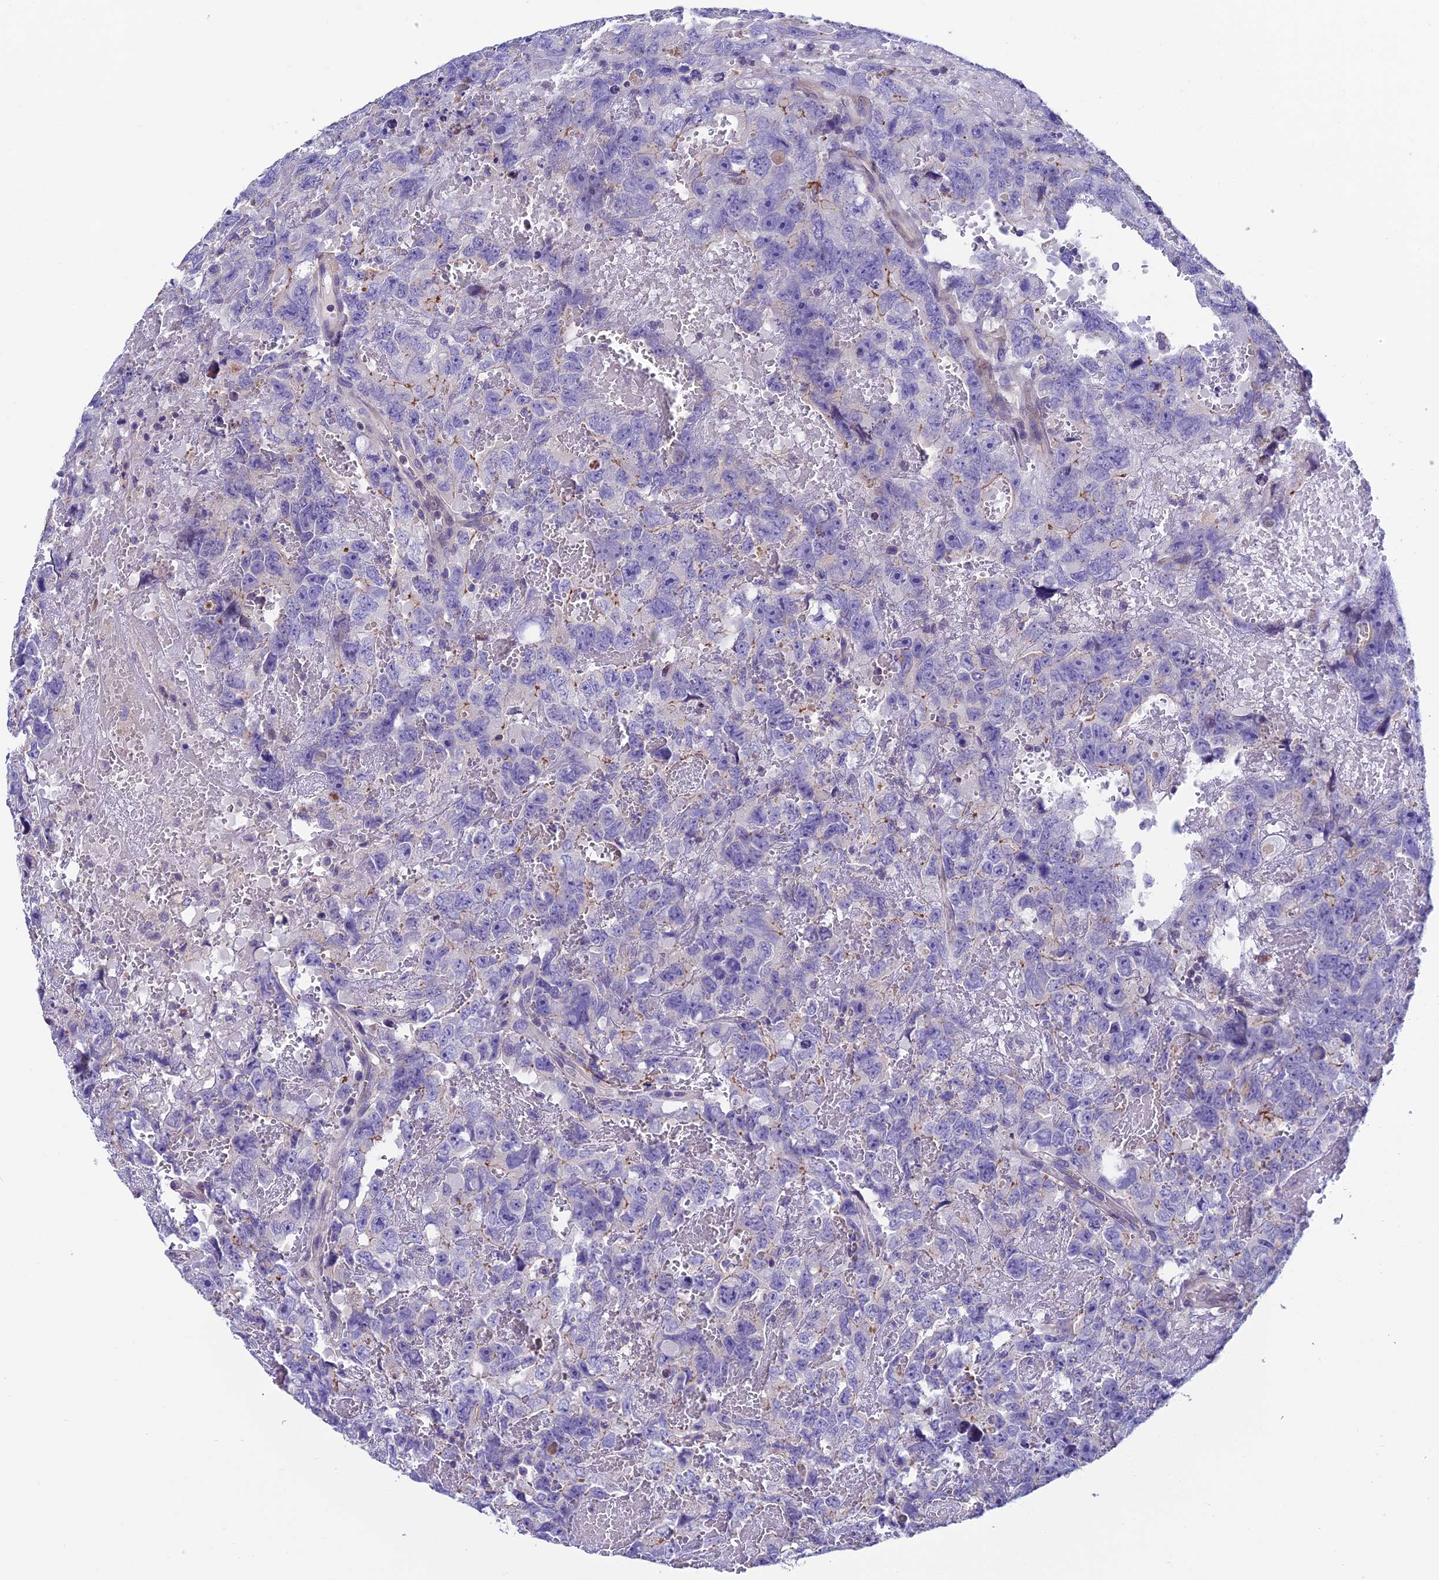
{"staining": {"intensity": "negative", "quantity": "none", "location": "none"}, "tissue": "testis cancer", "cell_type": "Tumor cells", "image_type": "cancer", "snomed": [{"axis": "morphology", "description": "Carcinoma, Embryonal, NOS"}, {"axis": "topography", "description": "Testis"}], "caption": "This is a photomicrograph of immunohistochemistry (IHC) staining of testis cancer, which shows no expression in tumor cells.", "gene": "FAM178B", "patient": {"sex": "male", "age": 45}}